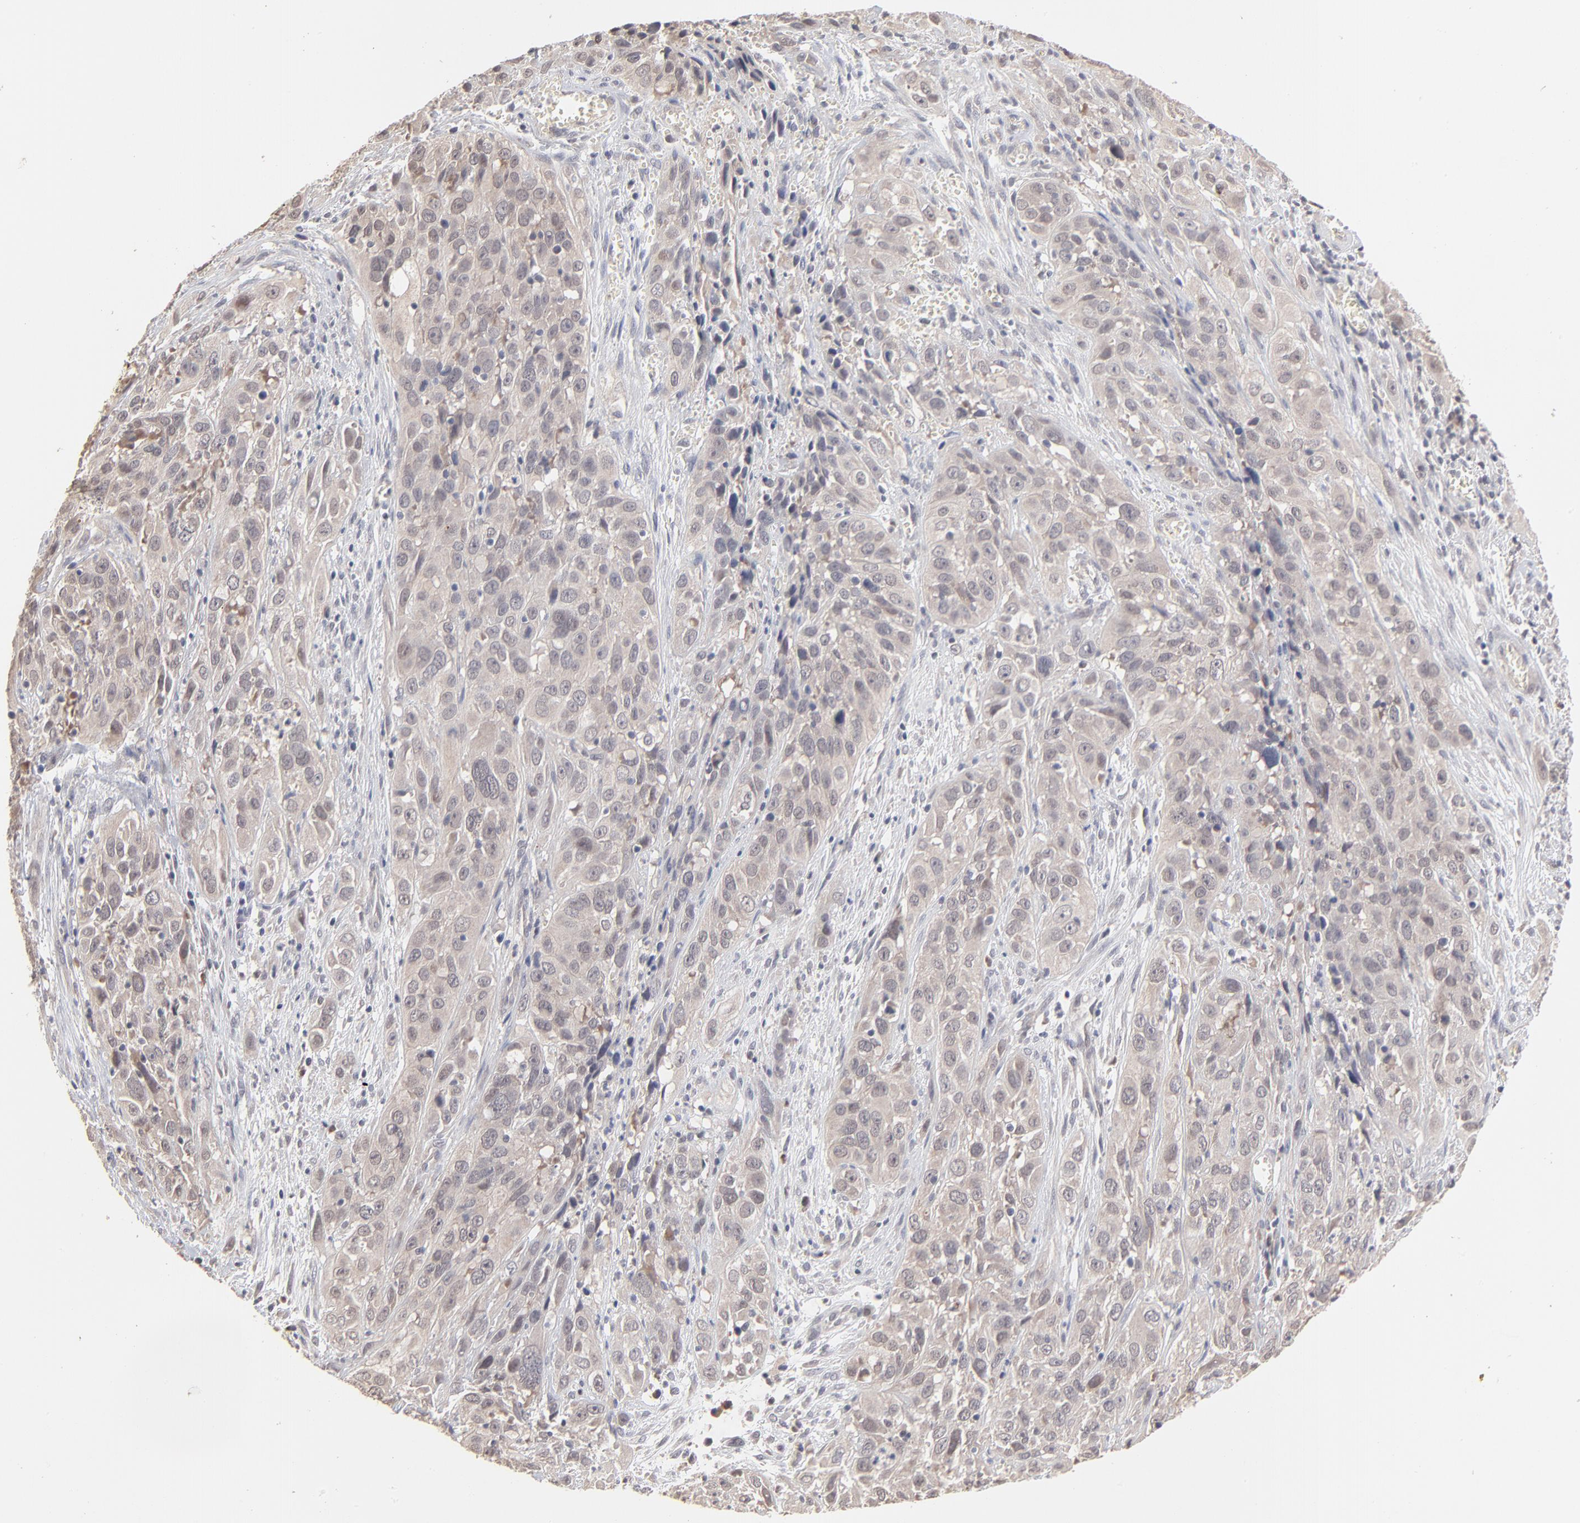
{"staining": {"intensity": "negative", "quantity": "none", "location": "none"}, "tissue": "cervical cancer", "cell_type": "Tumor cells", "image_type": "cancer", "snomed": [{"axis": "morphology", "description": "Squamous cell carcinoma, NOS"}, {"axis": "topography", "description": "Cervix"}], "caption": "Micrograph shows no significant protein staining in tumor cells of cervical cancer. (Immunohistochemistry (ihc), brightfield microscopy, high magnification).", "gene": "MSL2", "patient": {"sex": "female", "age": 32}}